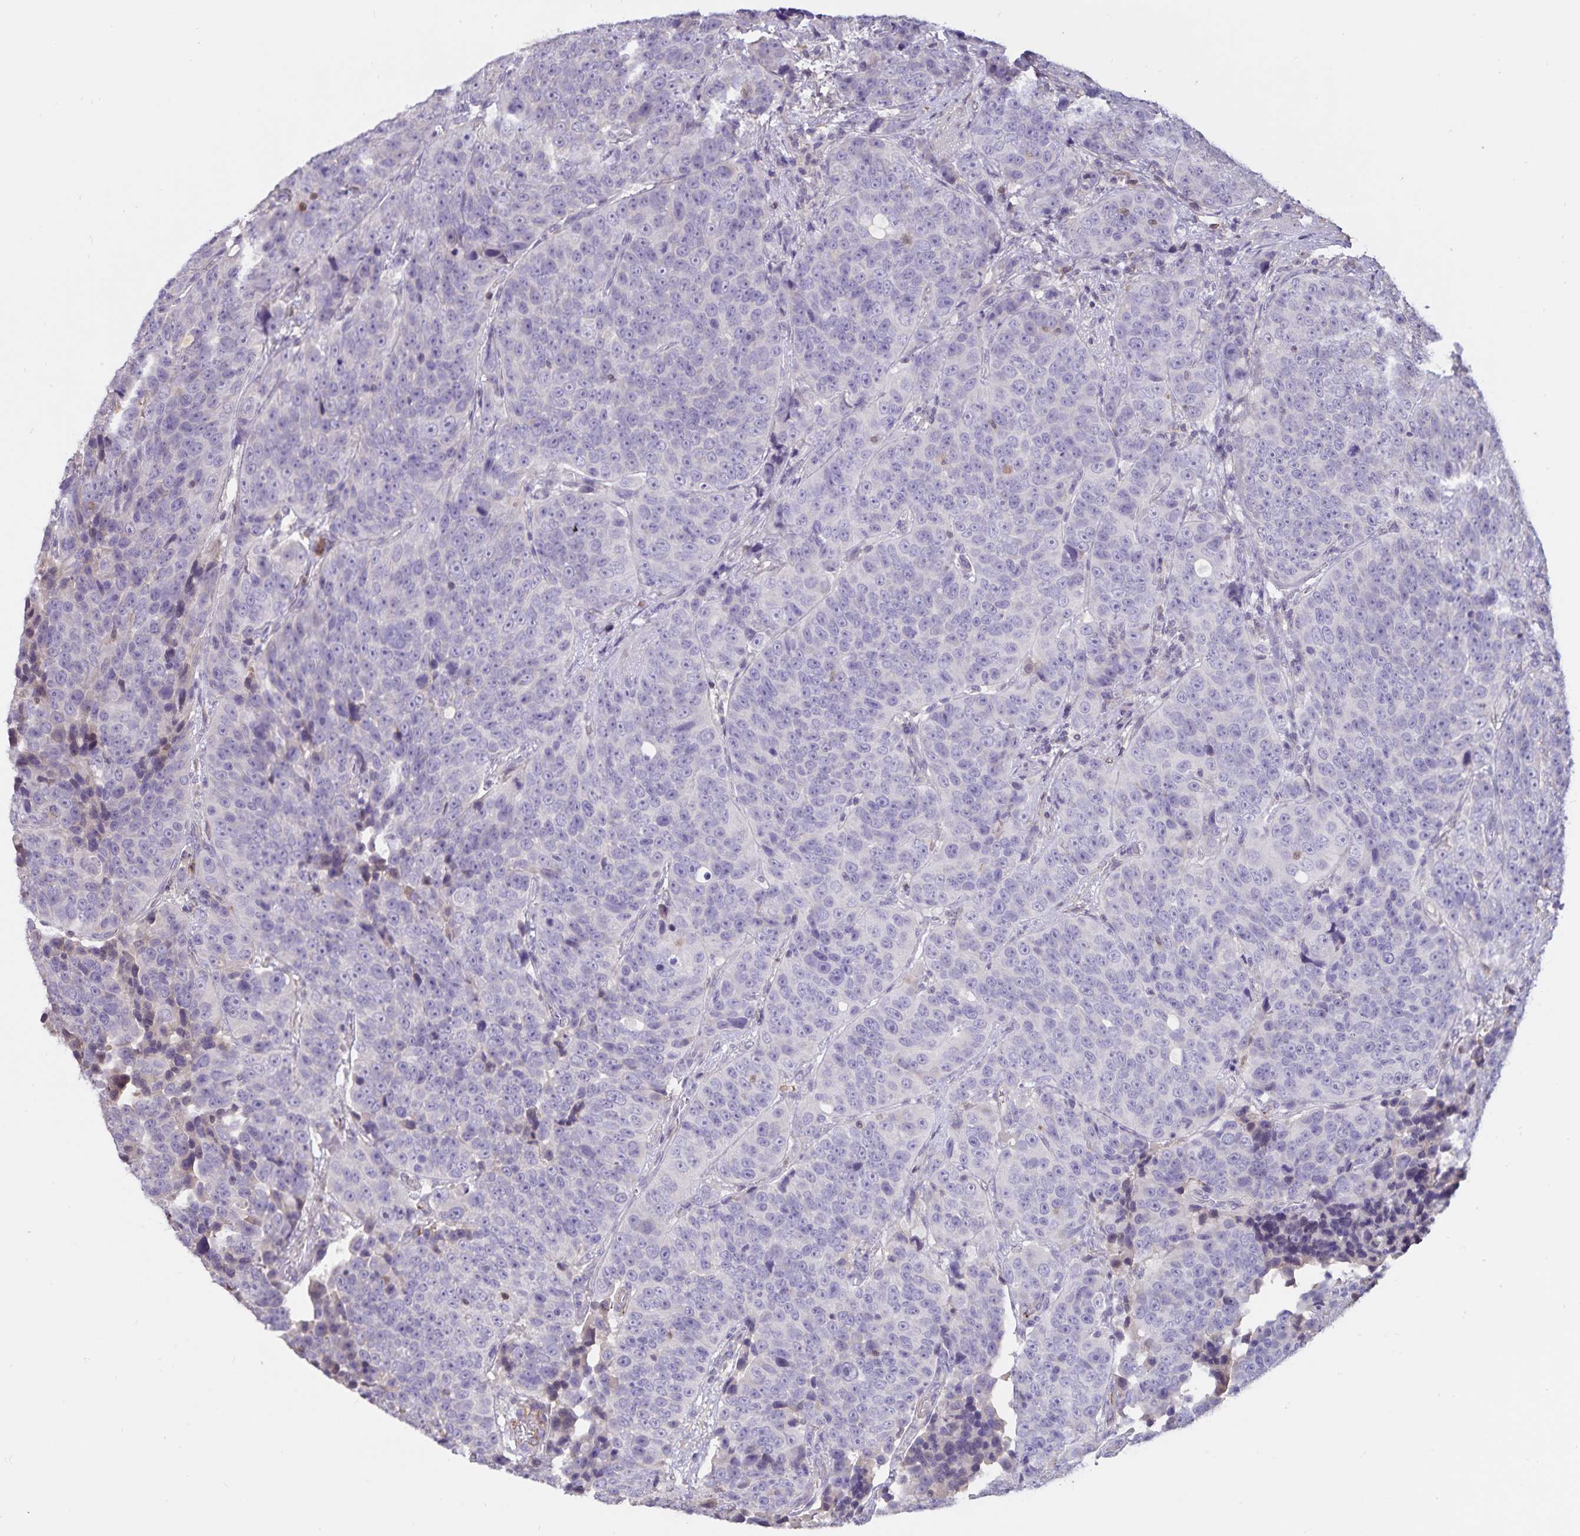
{"staining": {"intensity": "negative", "quantity": "none", "location": "none"}, "tissue": "urothelial cancer", "cell_type": "Tumor cells", "image_type": "cancer", "snomed": [{"axis": "morphology", "description": "Urothelial carcinoma, NOS"}, {"axis": "topography", "description": "Urinary bladder"}], "caption": "A high-resolution photomicrograph shows IHC staining of transitional cell carcinoma, which displays no significant positivity in tumor cells. (Brightfield microscopy of DAB immunohistochemistry at high magnification).", "gene": "FGG", "patient": {"sex": "male", "age": 52}}